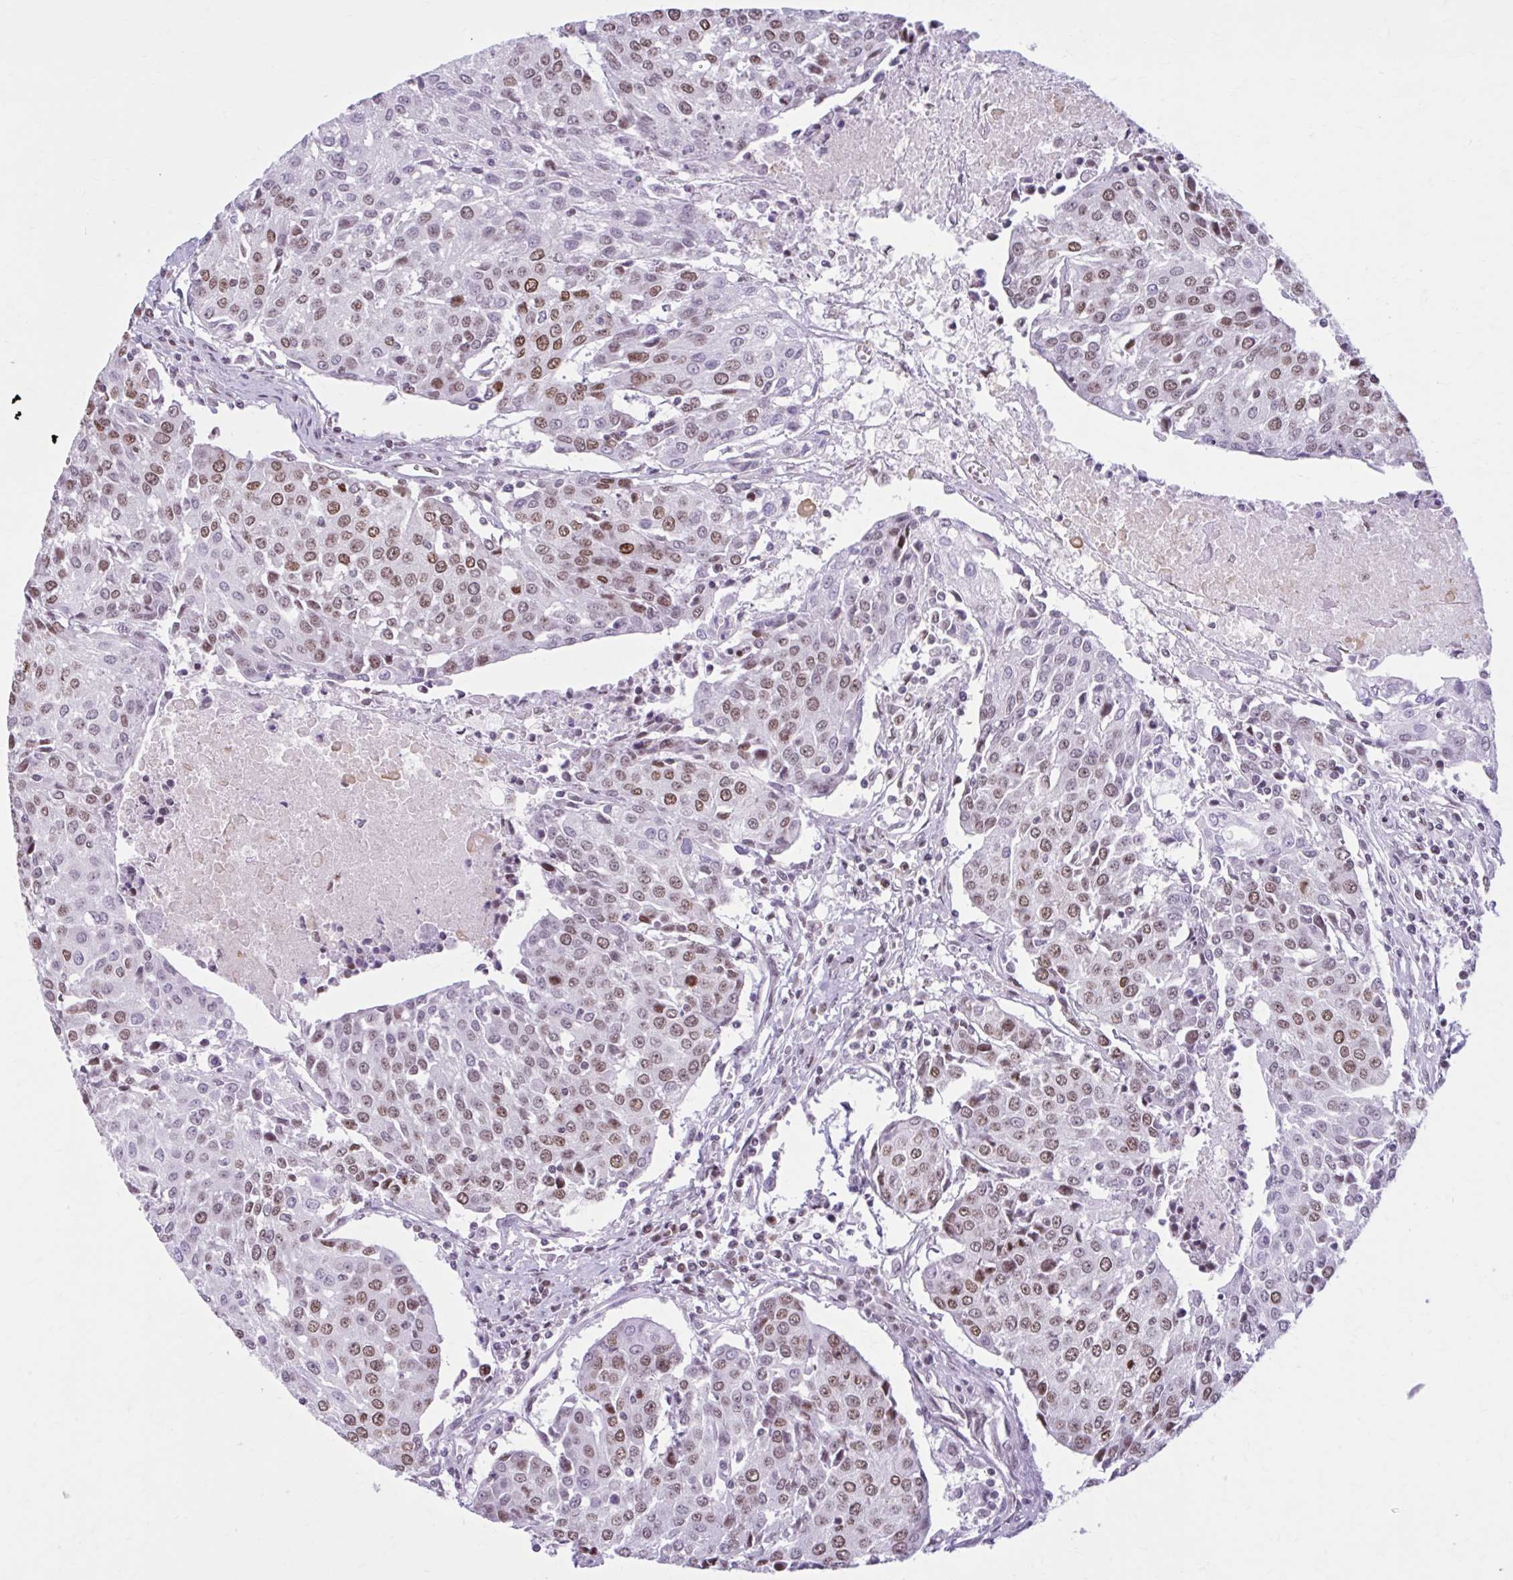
{"staining": {"intensity": "moderate", "quantity": ">75%", "location": "nuclear"}, "tissue": "urothelial cancer", "cell_type": "Tumor cells", "image_type": "cancer", "snomed": [{"axis": "morphology", "description": "Urothelial carcinoma, High grade"}, {"axis": "topography", "description": "Urinary bladder"}], "caption": "The image demonstrates immunohistochemical staining of high-grade urothelial carcinoma. There is moderate nuclear staining is seen in approximately >75% of tumor cells.", "gene": "PABIR1", "patient": {"sex": "female", "age": 85}}